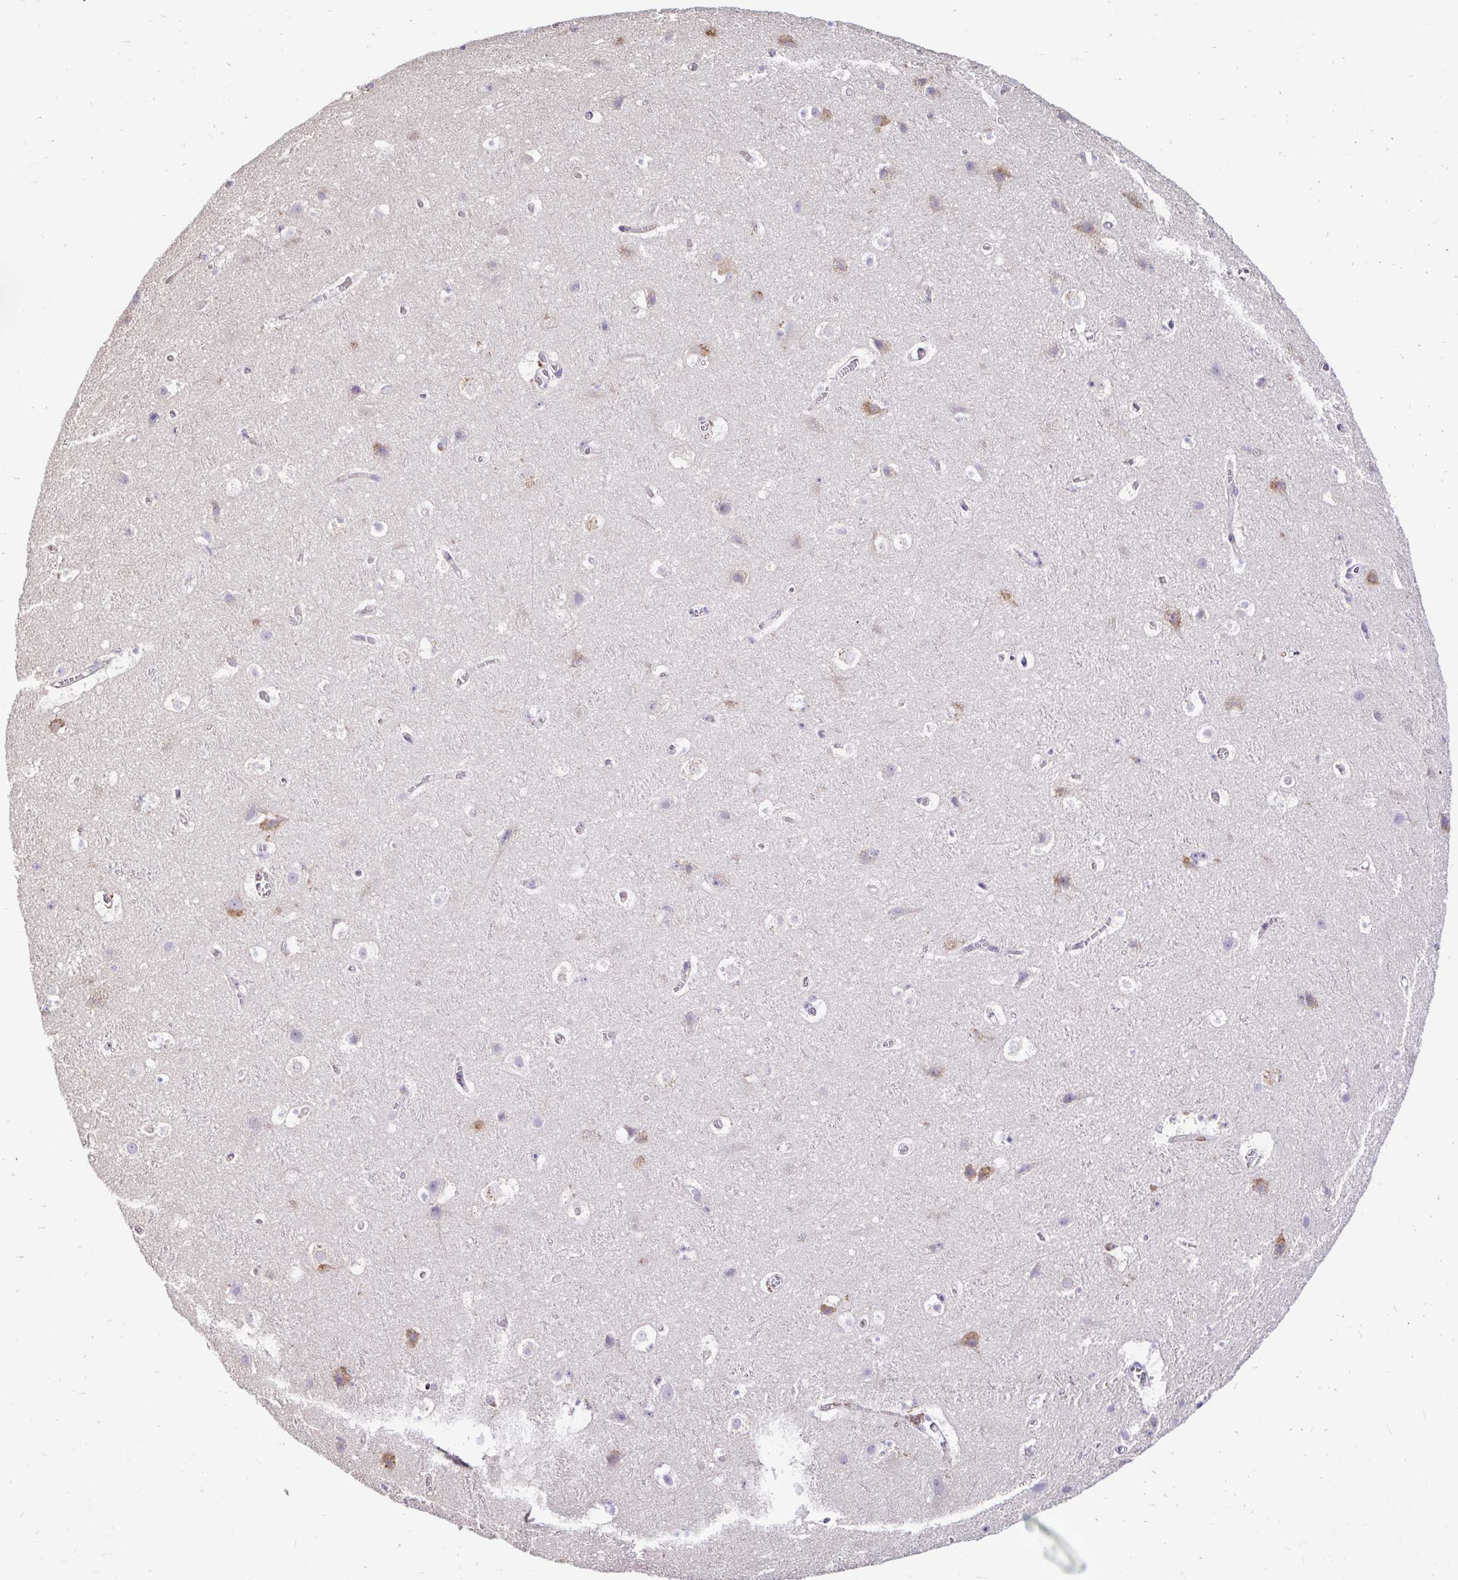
{"staining": {"intensity": "negative", "quantity": "none", "location": "none"}, "tissue": "cerebral cortex", "cell_type": "Endothelial cells", "image_type": "normal", "snomed": [{"axis": "morphology", "description": "Normal tissue, NOS"}, {"axis": "topography", "description": "Cerebral cortex"}], "caption": "DAB (3,3'-diaminobenzidine) immunohistochemical staining of normal cerebral cortex demonstrates no significant expression in endothelial cells. (DAB (3,3'-diaminobenzidine) immunohistochemistry (IHC) visualized using brightfield microscopy, high magnification).", "gene": "FUCA1", "patient": {"sex": "female", "age": 42}}